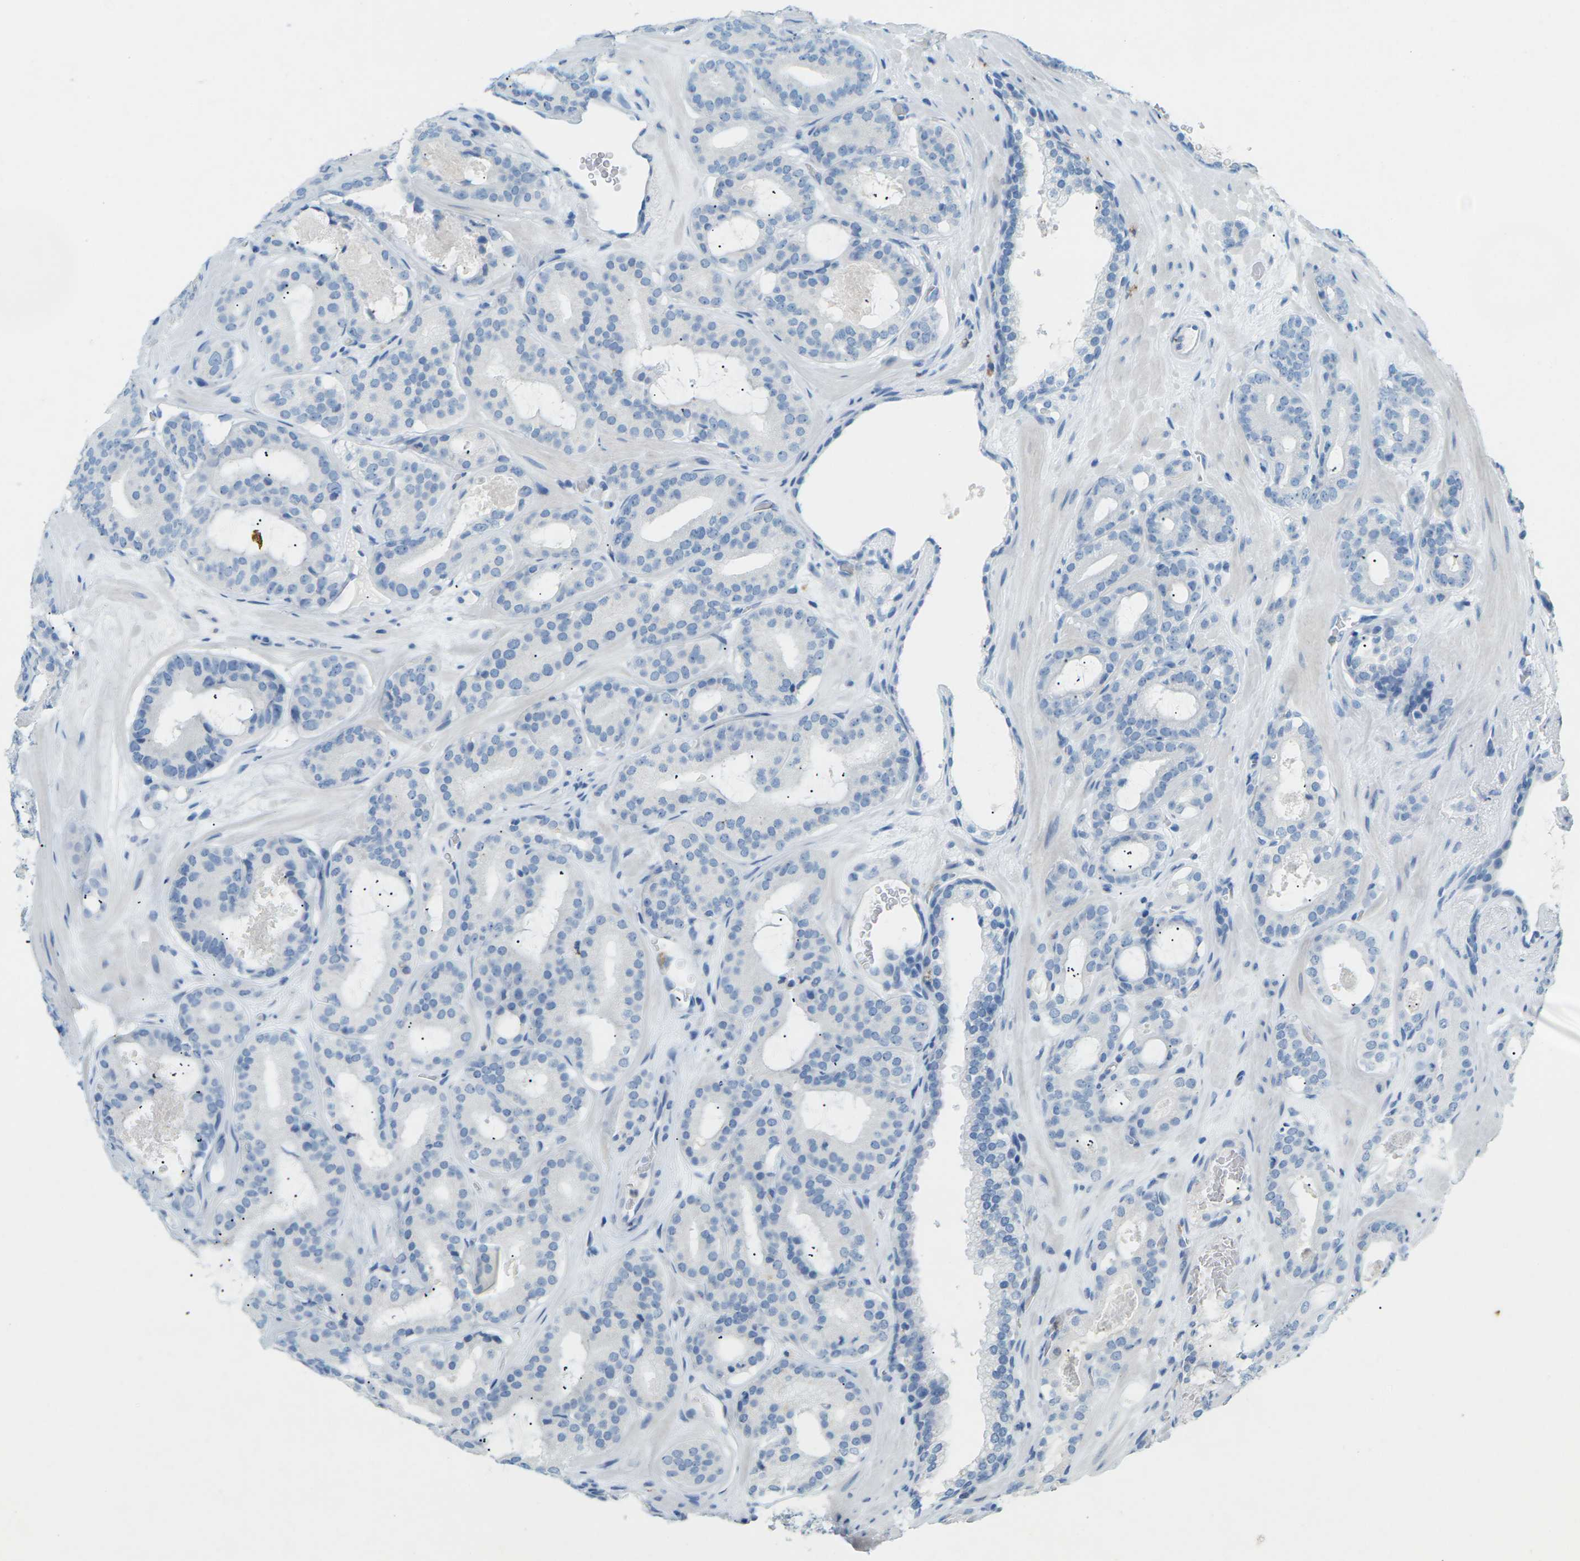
{"staining": {"intensity": "negative", "quantity": "none", "location": "none"}, "tissue": "prostate cancer", "cell_type": "Tumor cells", "image_type": "cancer", "snomed": [{"axis": "morphology", "description": "Adenocarcinoma, High grade"}, {"axis": "topography", "description": "Prostate"}], "caption": "Human prostate cancer (high-grade adenocarcinoma) stained for a protein using IHC demonstrates no expression in tumor cells.", "gene": "CDH16", "patient": {"sex": "male", "age": 60}}